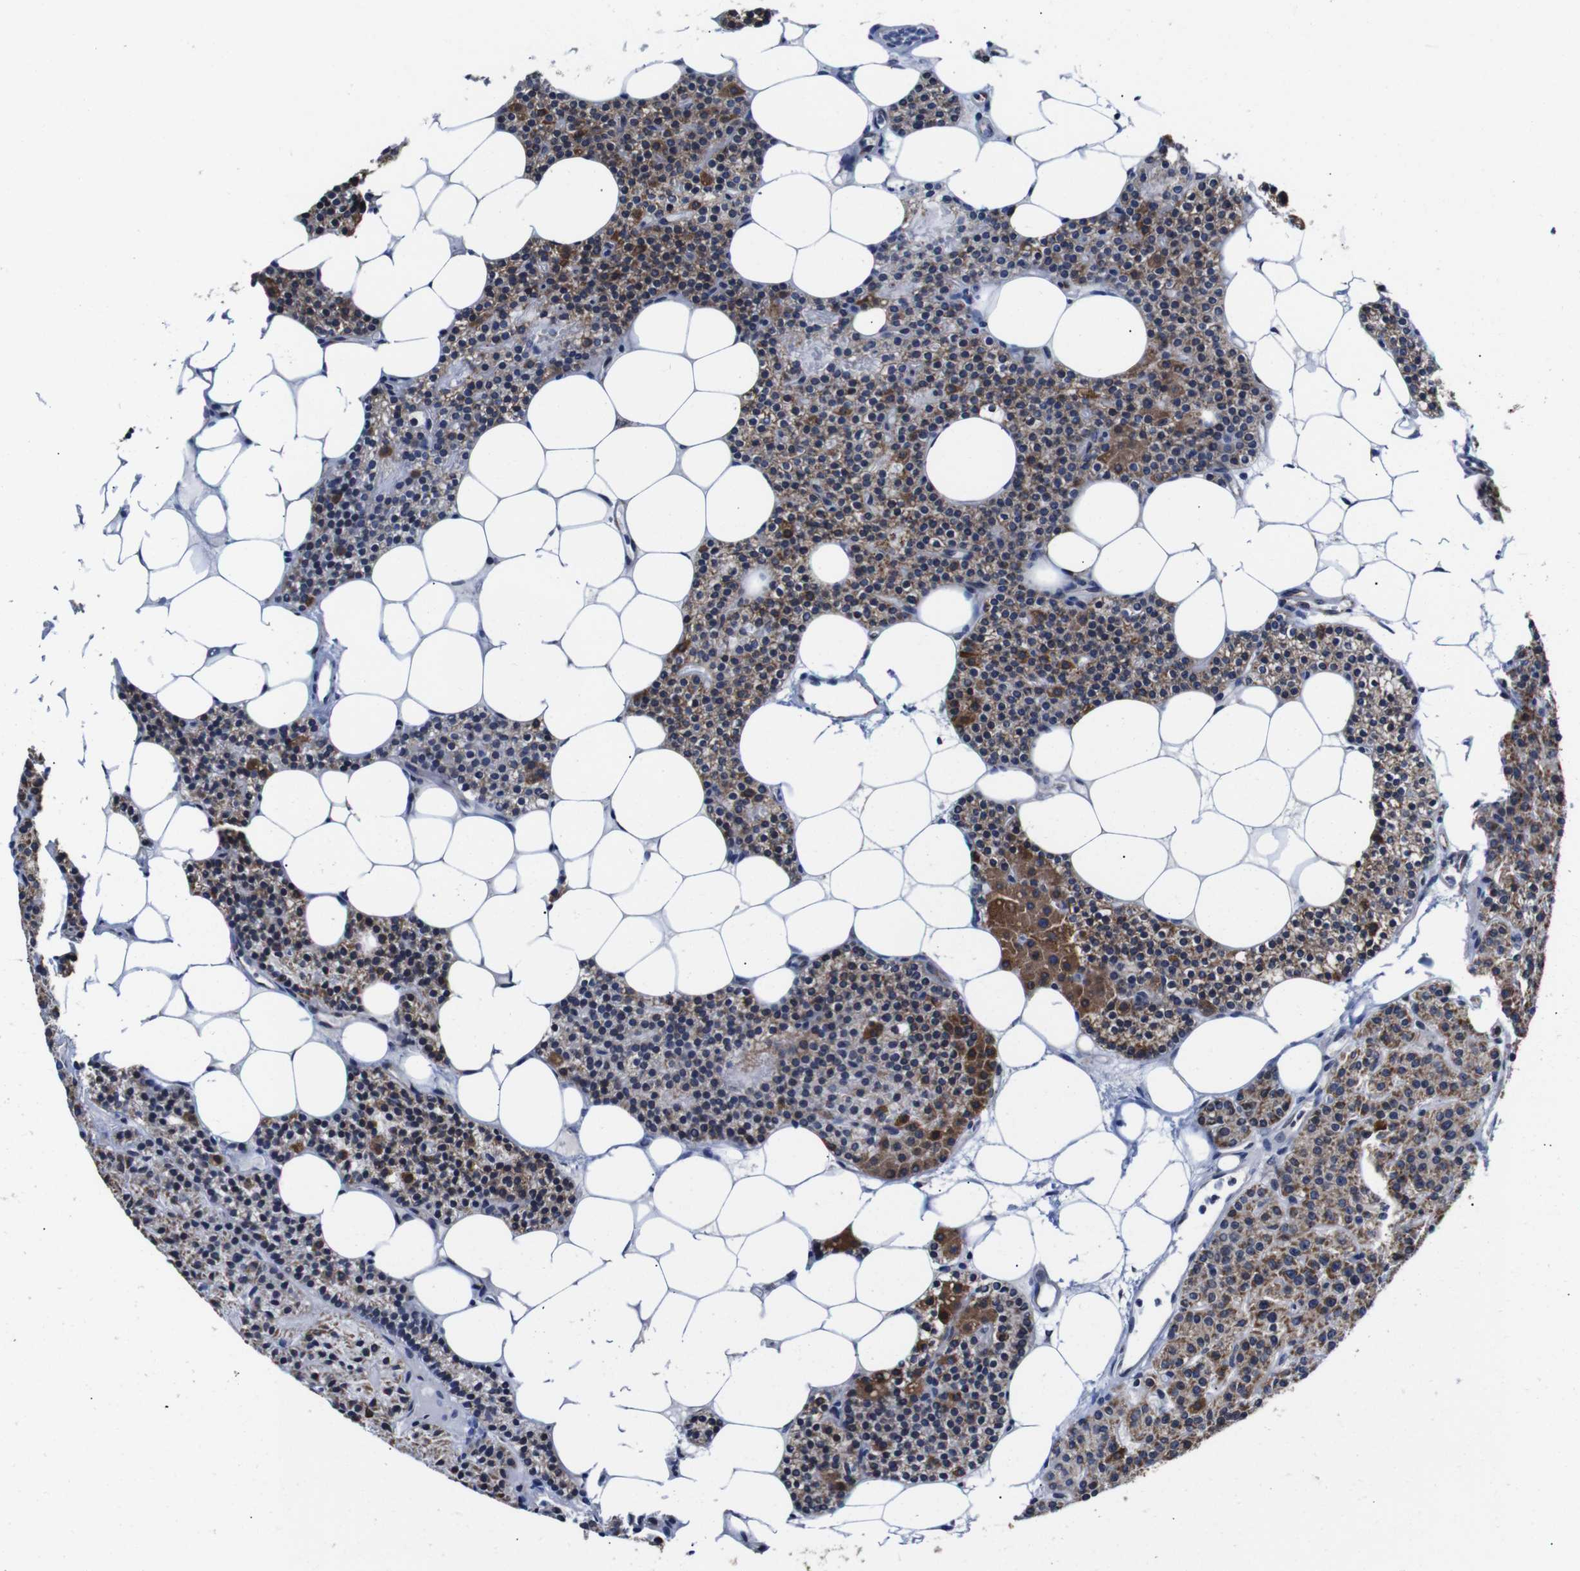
{"staining": {"intensity": "strong", "quantity": "25%-75%", "location": "cytoplasmic/membranous"}, "tissue": "parathyroid gland", "cell_type": "Glandular cells", "image_type": "normal", "snomed": [{"axis": "morphology", "description": "Normal tissue, NOS"}, {"axis": "morphology", "description": "Adenoma, NOS"}, {"axis": "topography", "description": "Parathyroid gland"}], "caption": "Protein expression analysis of unremarkable parathyroid gland shows strong cytoplasmic/membranous staining in approximately 25%-75% of glandular cells.", "gene": "C17orf80", "patient": {"sex": "female", "age": 51}}